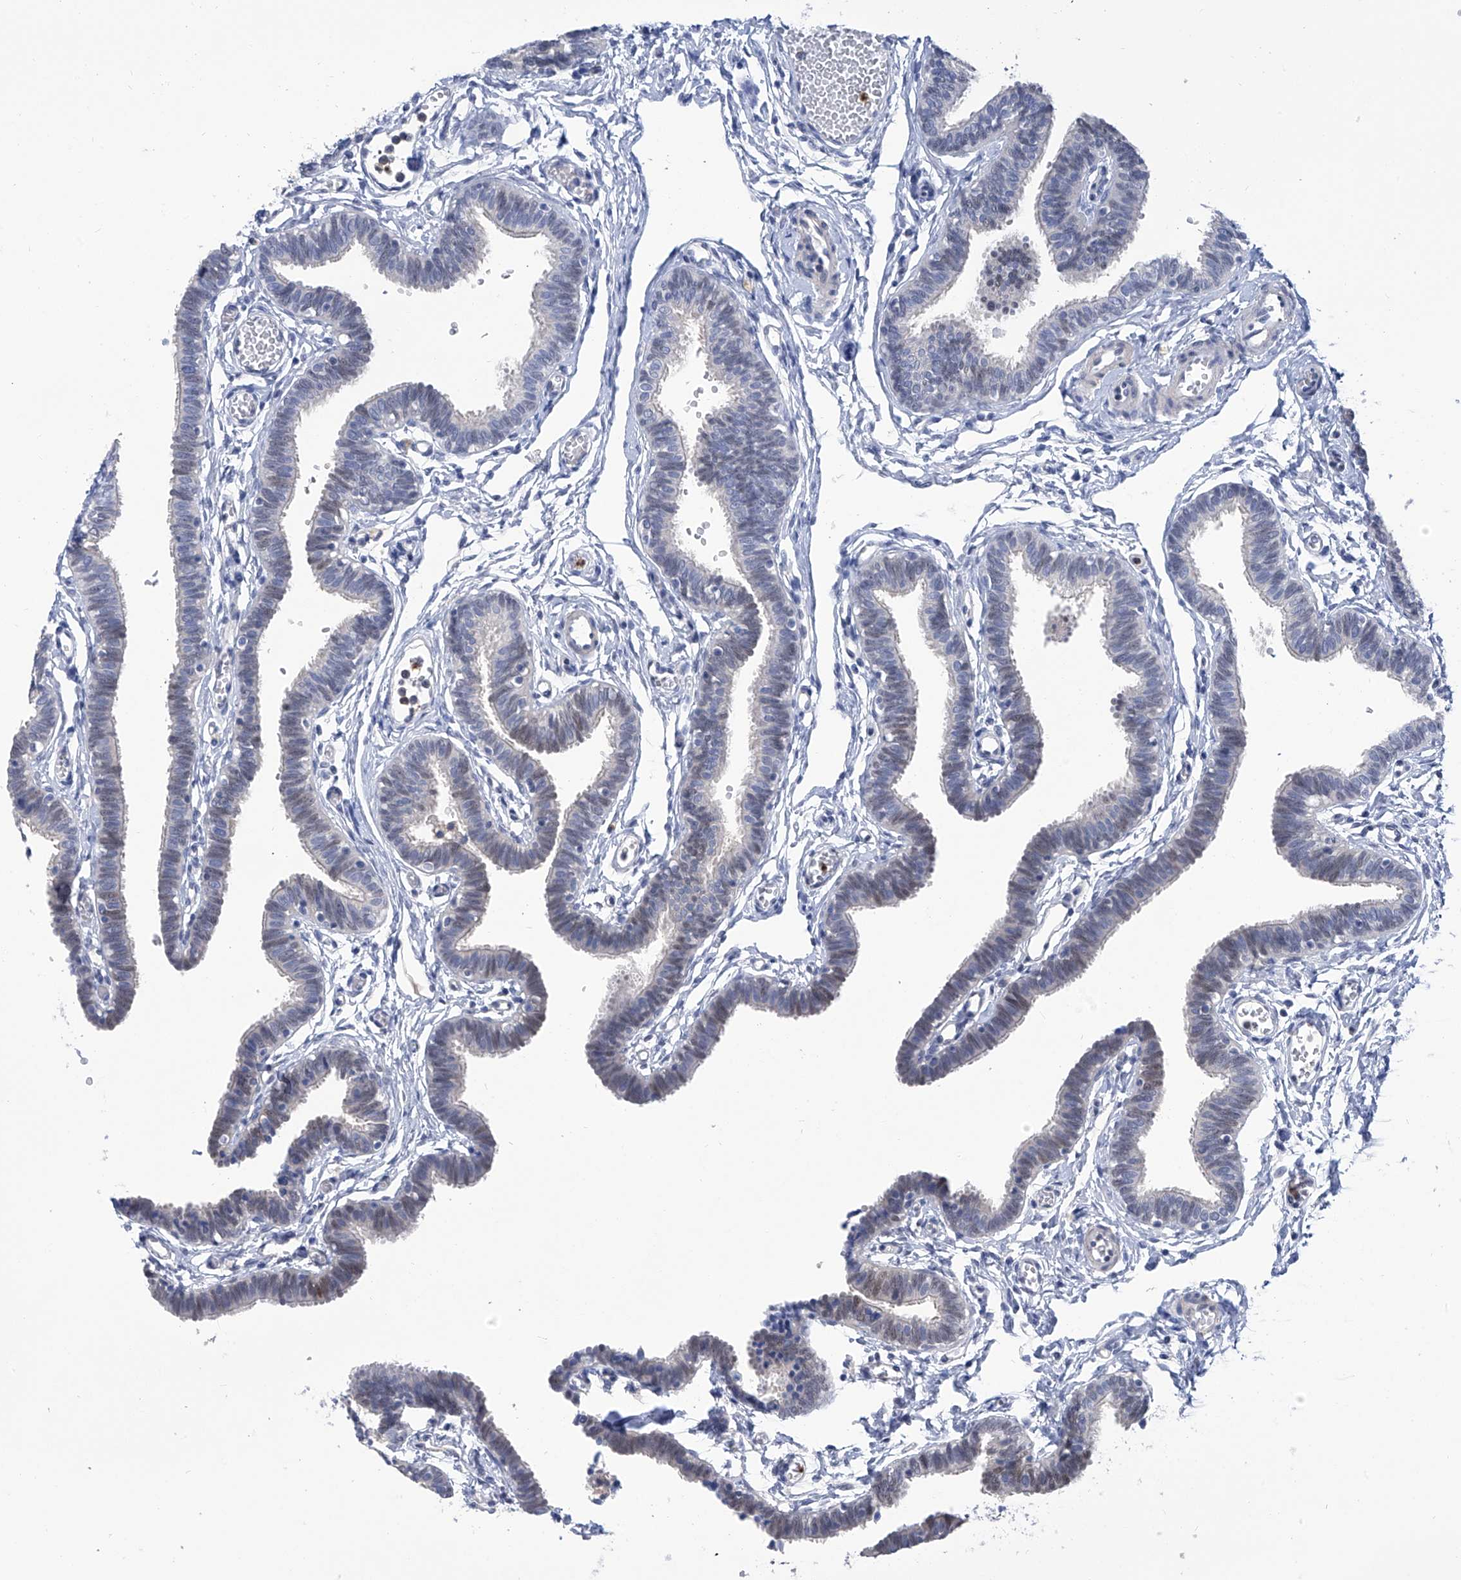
{"staining": {"intensity": "moderate", "quantity": "<25%", "location": "nuclear"}, "tissue": "fallopian tube", "cell_type": "Glandular cells", "image_type": "normal", "snomed": [{"axis": "morphology", "description": "Normal tissue, NOS"}, {"axis": "topography", "description": "Fallopian tube"}, {"axis": "topography", "description": "Ovary"}], "caption": "Protein staining of unremarkable fallopian tube shows moderate nuclear expression in approximately <25% of glandular cells. Nuclei are stained in blue.", "gene": "PHF20", "patient": {"sex": "female", "age": 23}}